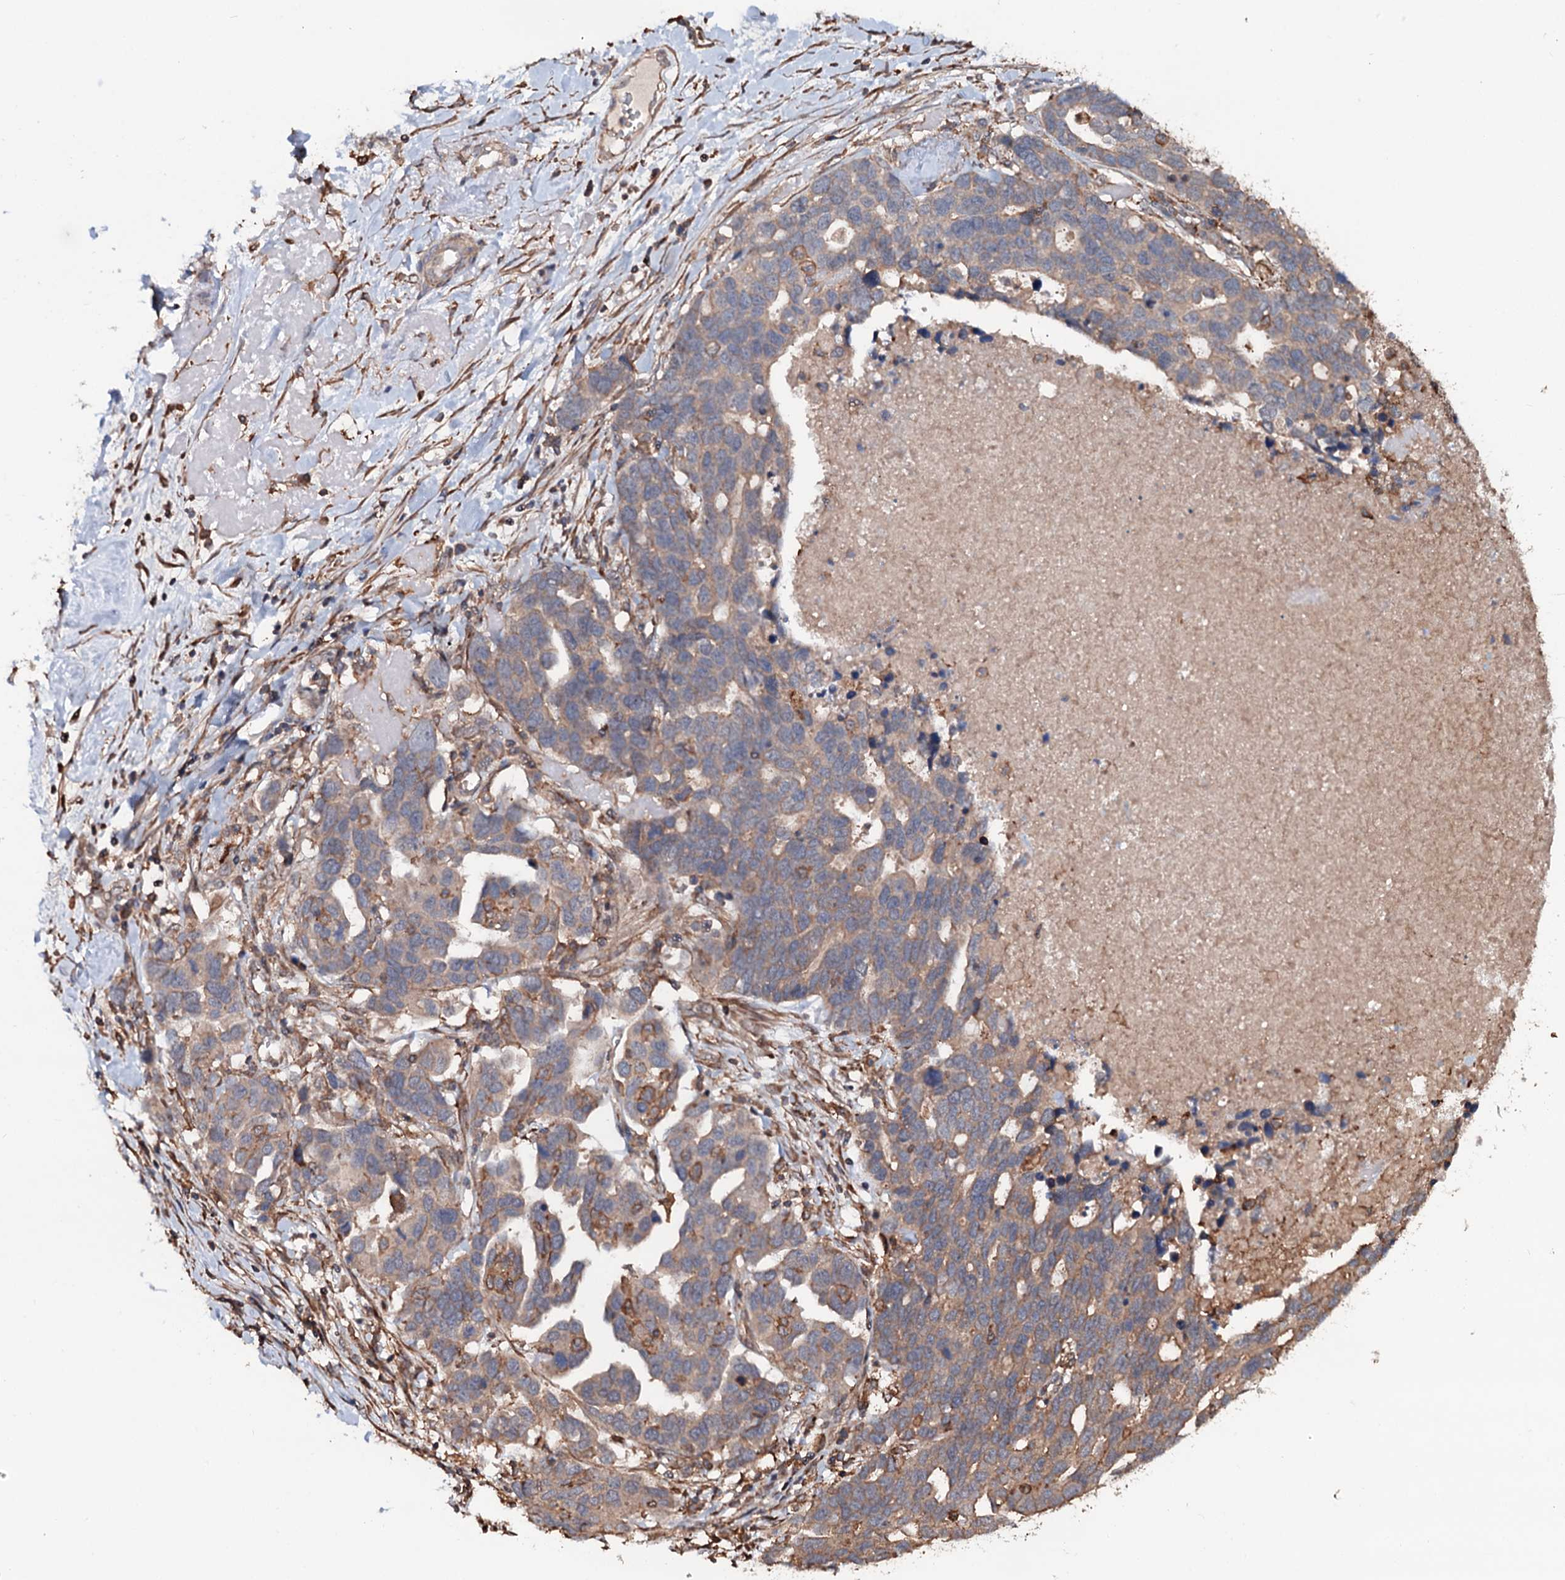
{"staining": {"intensity": "weak", "quantity": "25%-75%", "location": "cytoplasmic/membranous"}, "tissue": "ovarian cancer", "cell_type": "Tumor cells", "image_type": "cancer", "snomed": [{"axis": "morphology", "description": "Cystadenocarcinoma, serous, NOS"}, {"axis": "topography", "description": "Ovary"}], "caption": "IHC photomicrograph of neoplastic tissue: human ovarian serous cystadenocarcinoma stained using immunohistochemistry shows low levels of weak protein expression localized specifically in the cytoplasmic/membranous of tumor cells, appearing as a cytoplasmic/membranous brown color.", "gene": "GRIP1", "patient": {"sex": "female", "age": 54}}